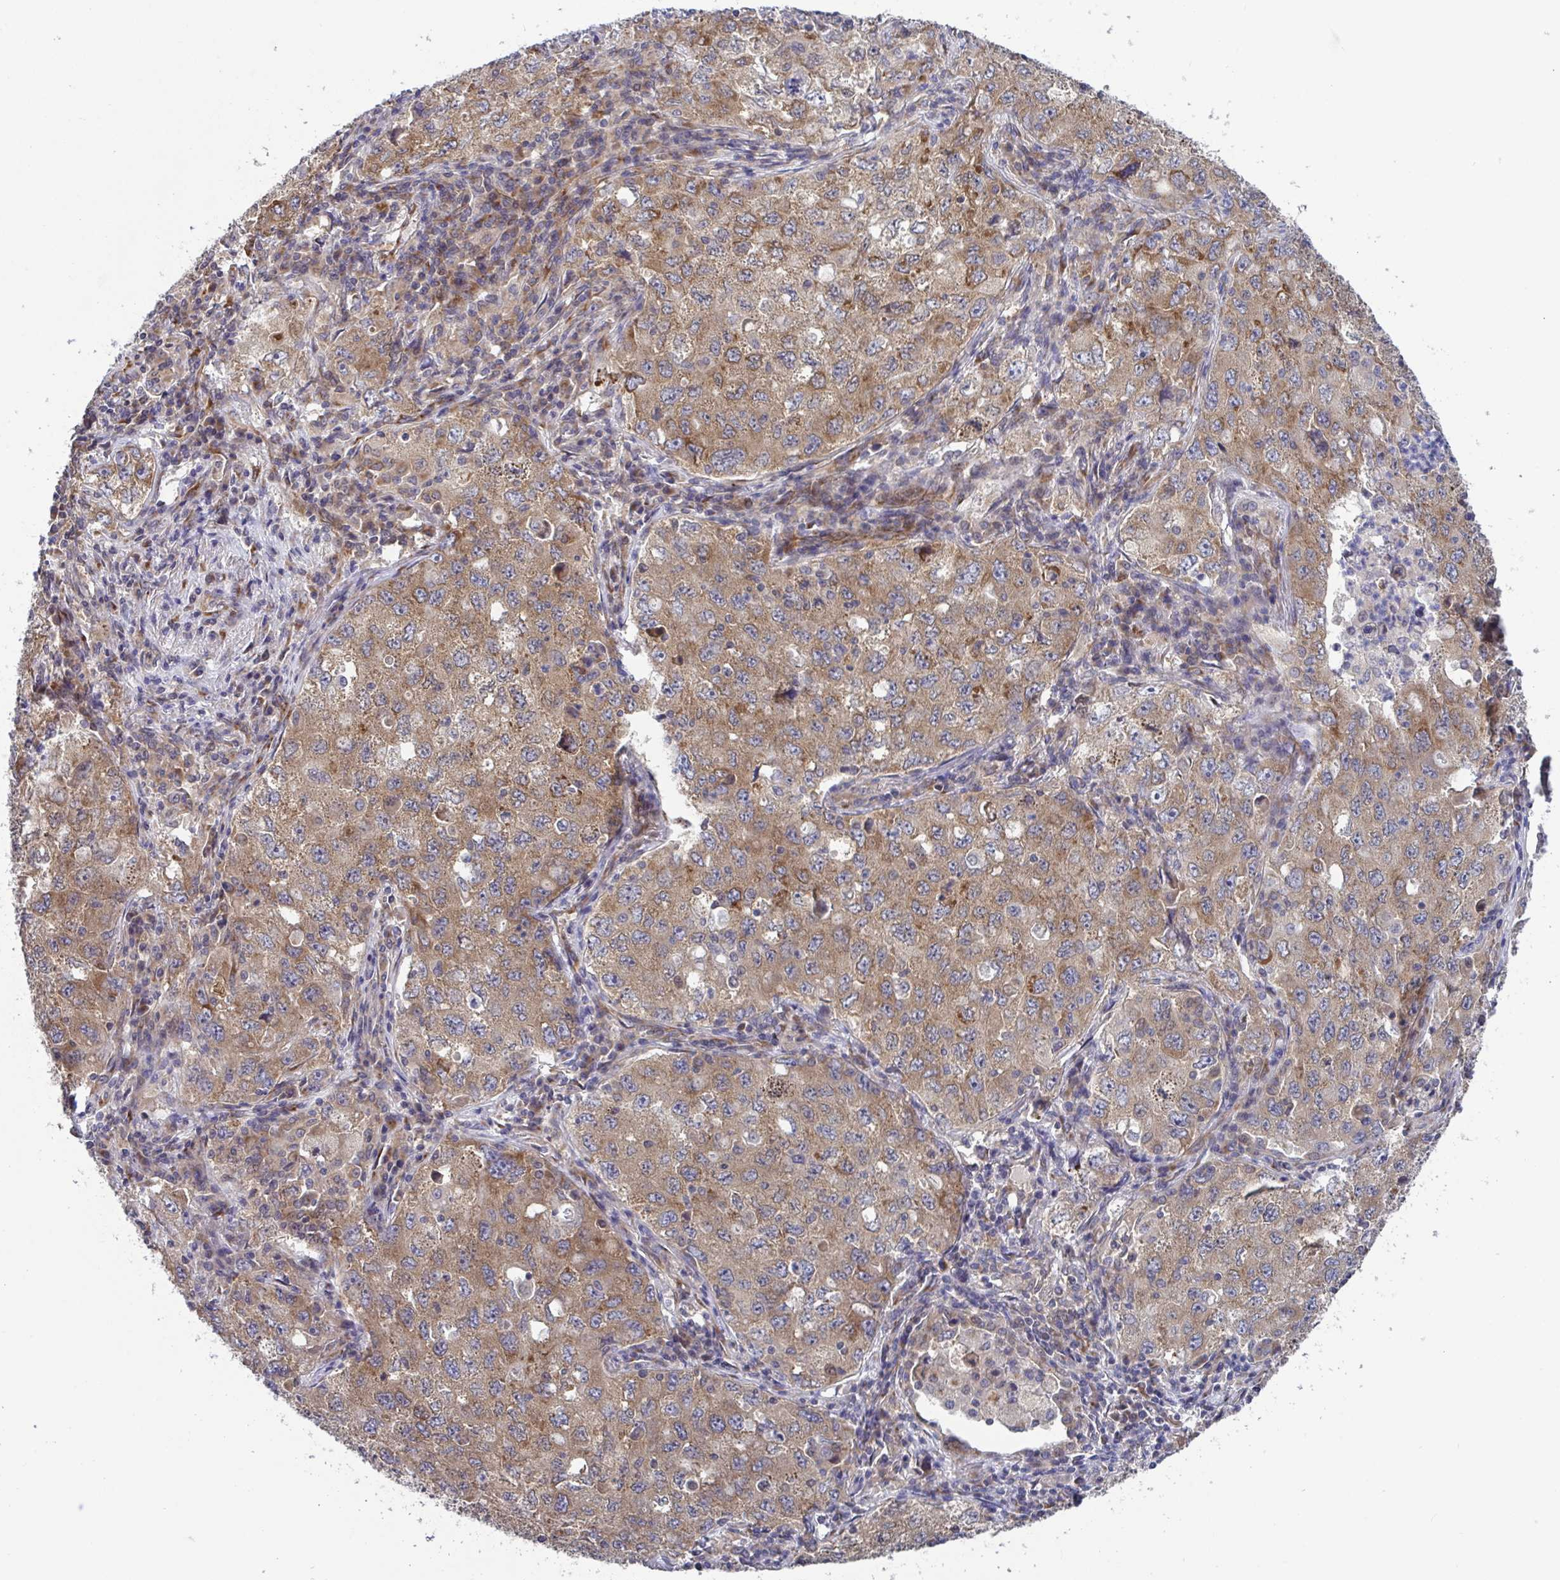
{"staining": {"intensity": "moderate", "quantity": ">75%", "location": "cytoplasmic/membranous"}, "tissue": "lung cancer", "cell_type": "Tumor cells", "image_type": "cancer", "snomed": [{"axis": "morphology", "description": "Adenocarcinoma, NOS"}, {"axis": "topography", "description": "Lung"}], "caption": "Tumor cells display medium levels of moderate cytoplasmic/membranous staining in approximately >75% of cells in lung cancer (adenocarcinoma). (brown staining indicates protein expression, while blue staining denotes nuclei).", "gene": "ATP5MJ", "patient": {"sex": "female", "age": 57}}